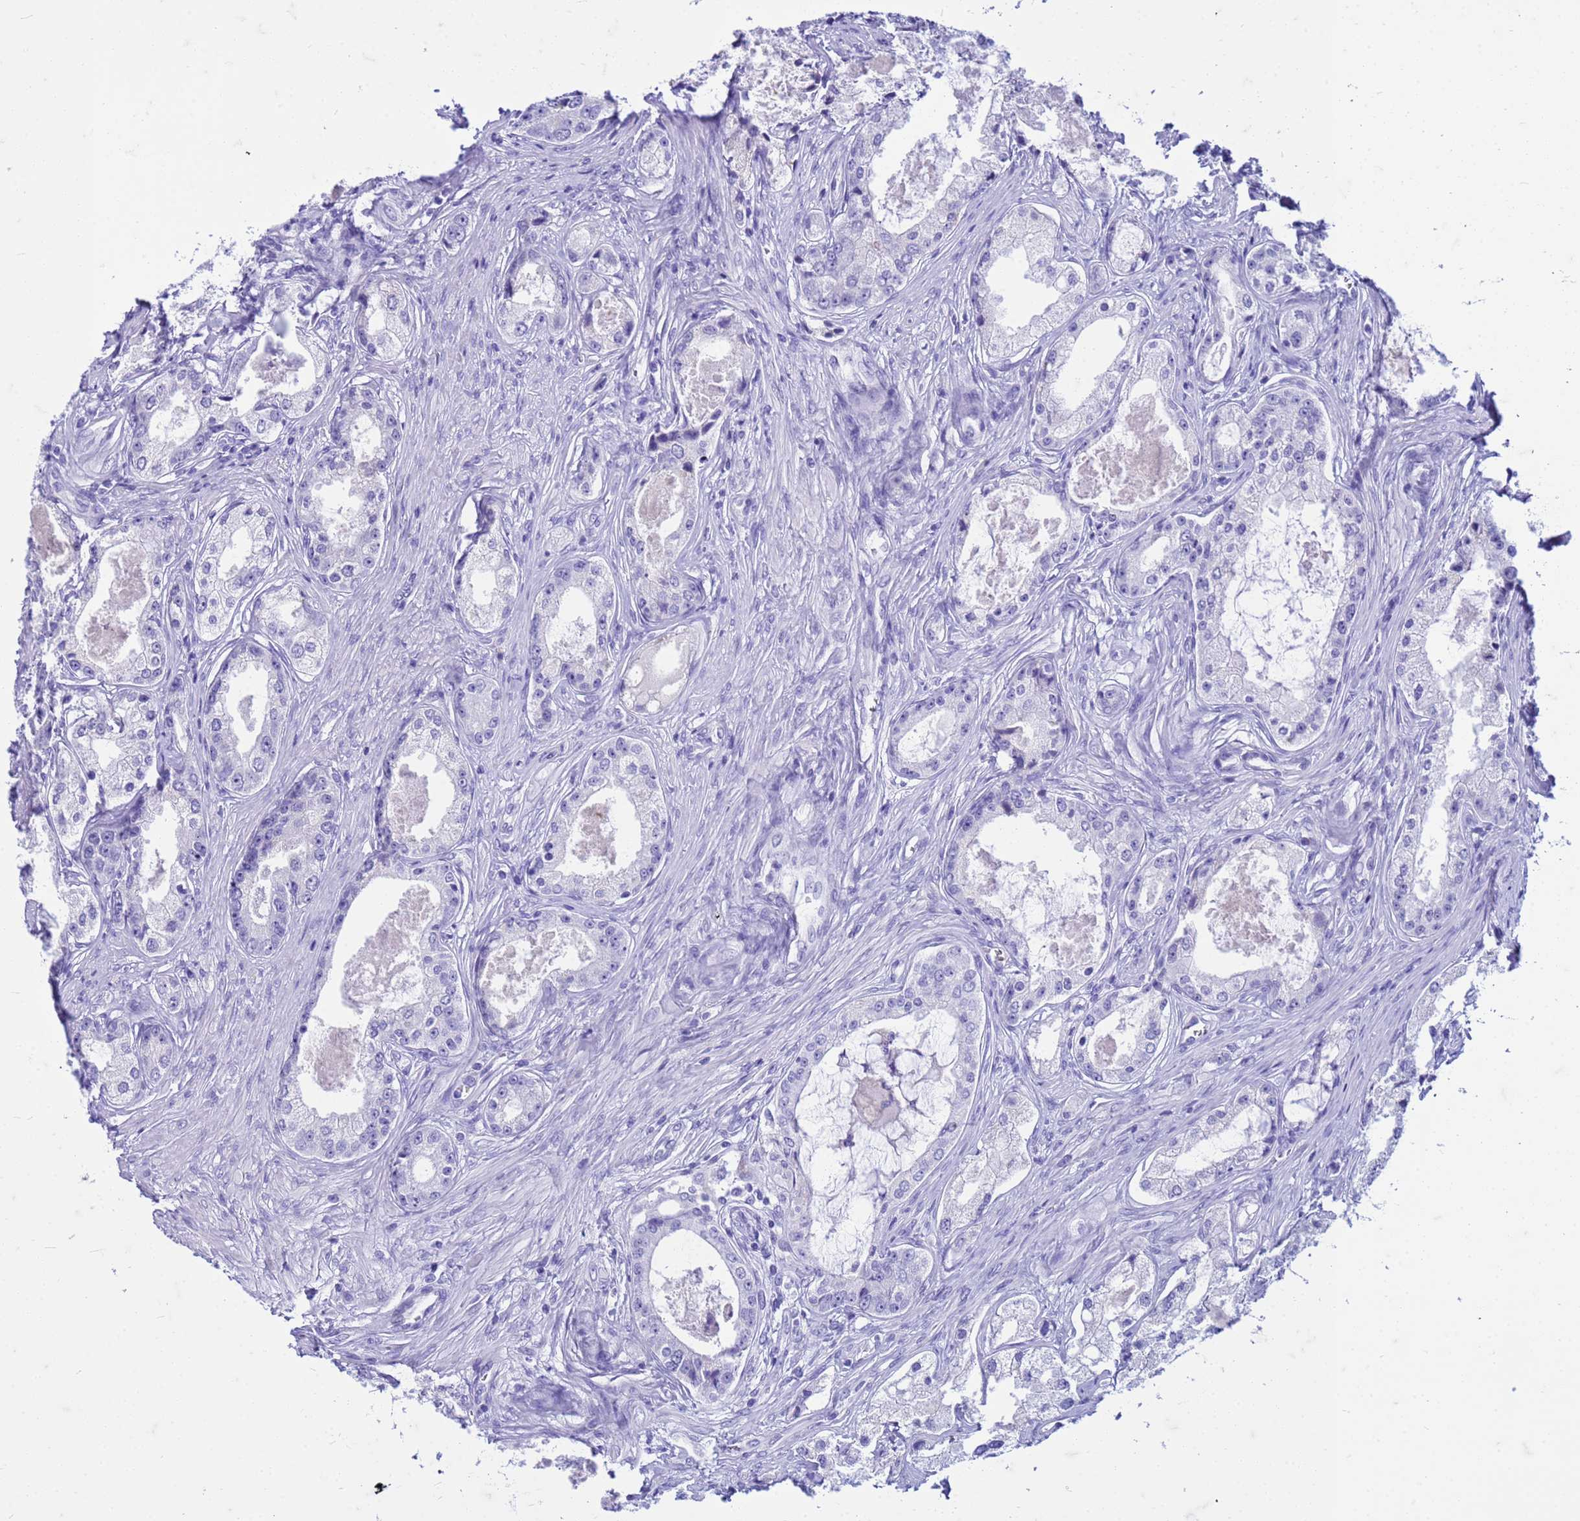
{"staining": {"intensity": "negative", "quantity": "none", "location": "none"}, "tissue": "prostate cancer", "cell_type": "Tumor cells", "image_type": "cancer", "snomed": [{"axis": "morphology", "description": "Adenocarcinoma, Low grade"}, {"axis": "topography", "description": "Prostate"}], "caption": "Immunohistochemistry histopathology image of neoplastic tissue: human prostate cancer stained with DAB (3,3'-diaminobenzidine) exhibits no significant protein staining in tumor cells.", "gene": "CFAP100", "patient": {"sex": "male", "age": 68}}